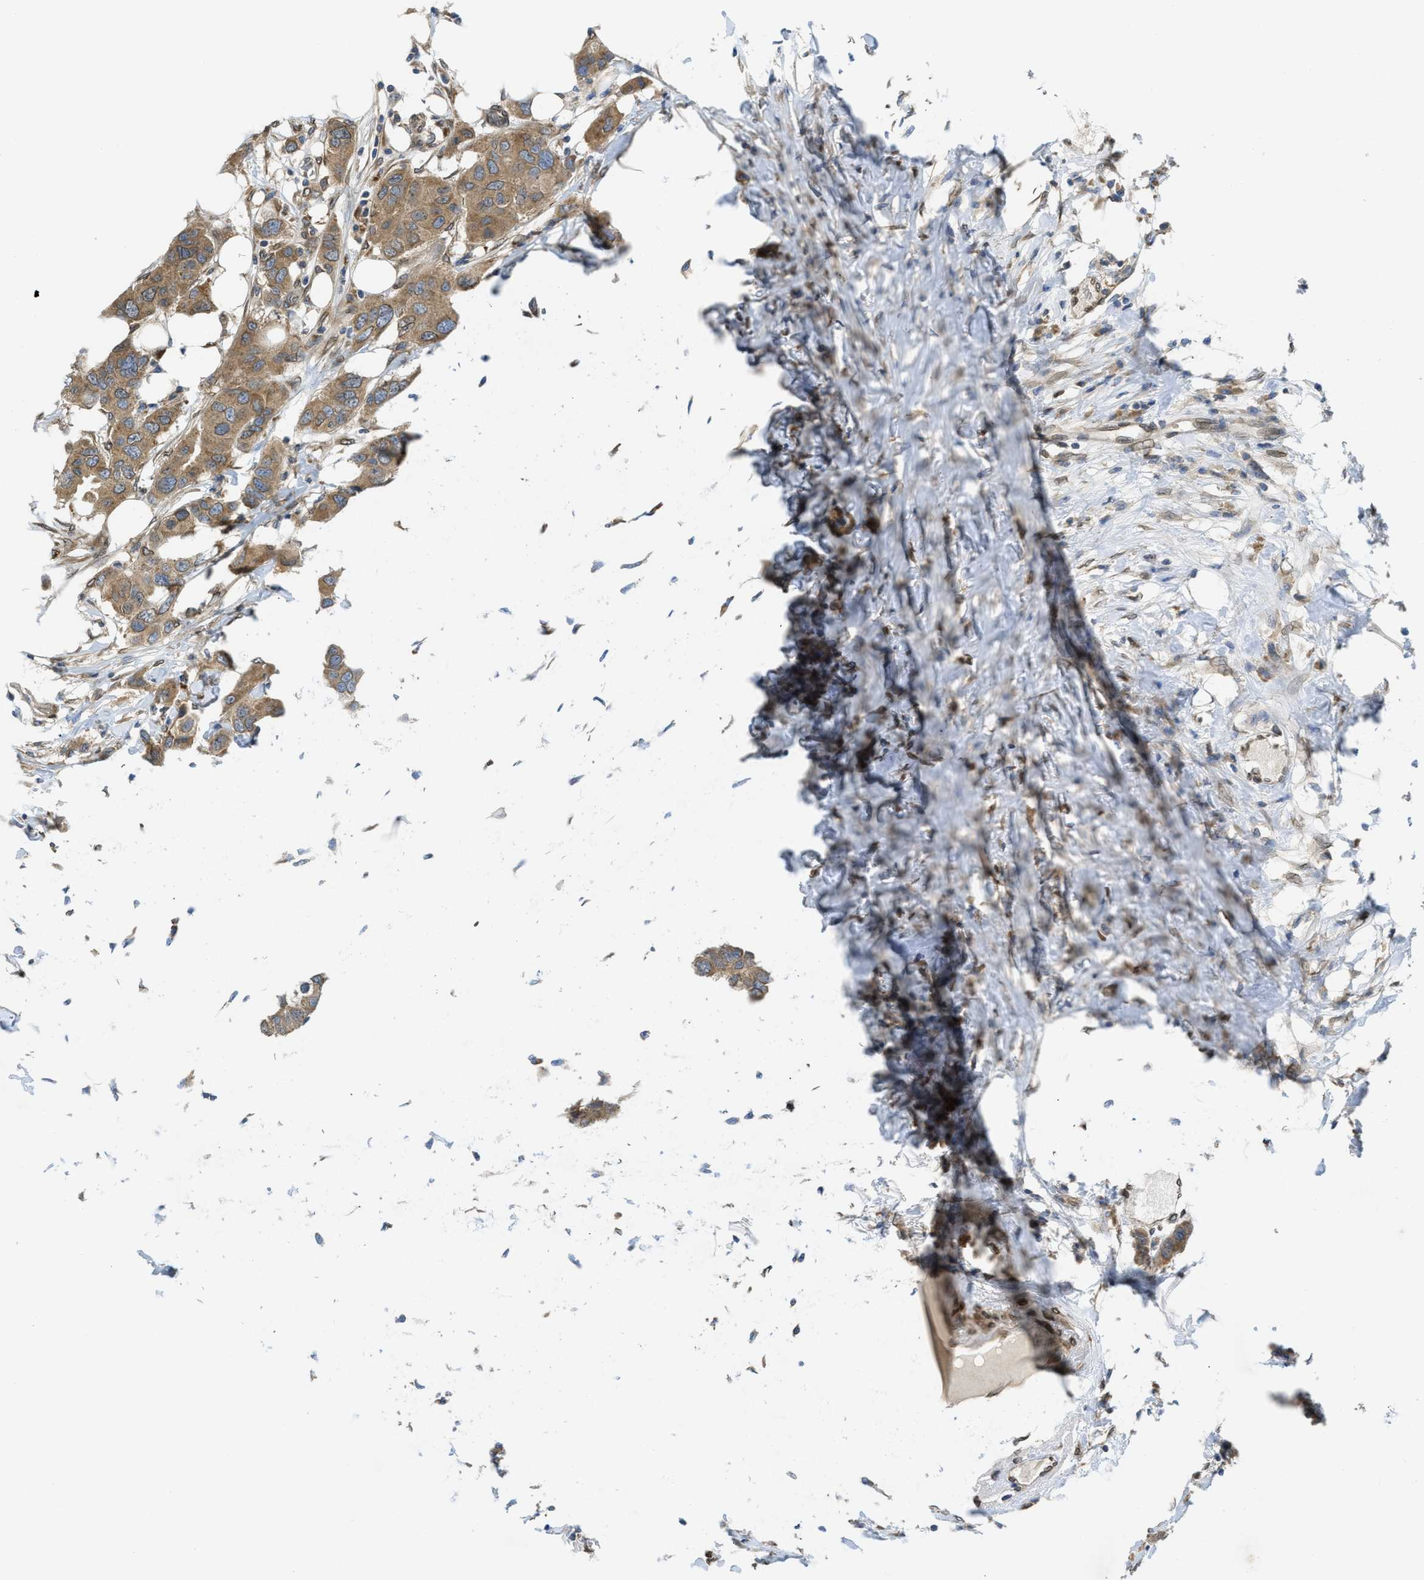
{"staining": {"intensity": "moderate", "quantity": ">75%", "location": "cytoplasmic/membranous"}, "tissue": "breast cancer", "cell_type": "Tumor cells", "image_type": "cancer", "snomed": [{"axis": "morphology", "description": "Duct carcinoma"}, {"axis": "topography", "description": "Breast"}], "caption": "Immunohistochemistry (IHC) of human breast infiltrating ductal carcinoma exhibits medium levels of moderate cytoplasmic/membranous expression in about >75% of tumor cells.", "gene": "EIF2AK3", "patient": {"sex": "female", "age": 50}}